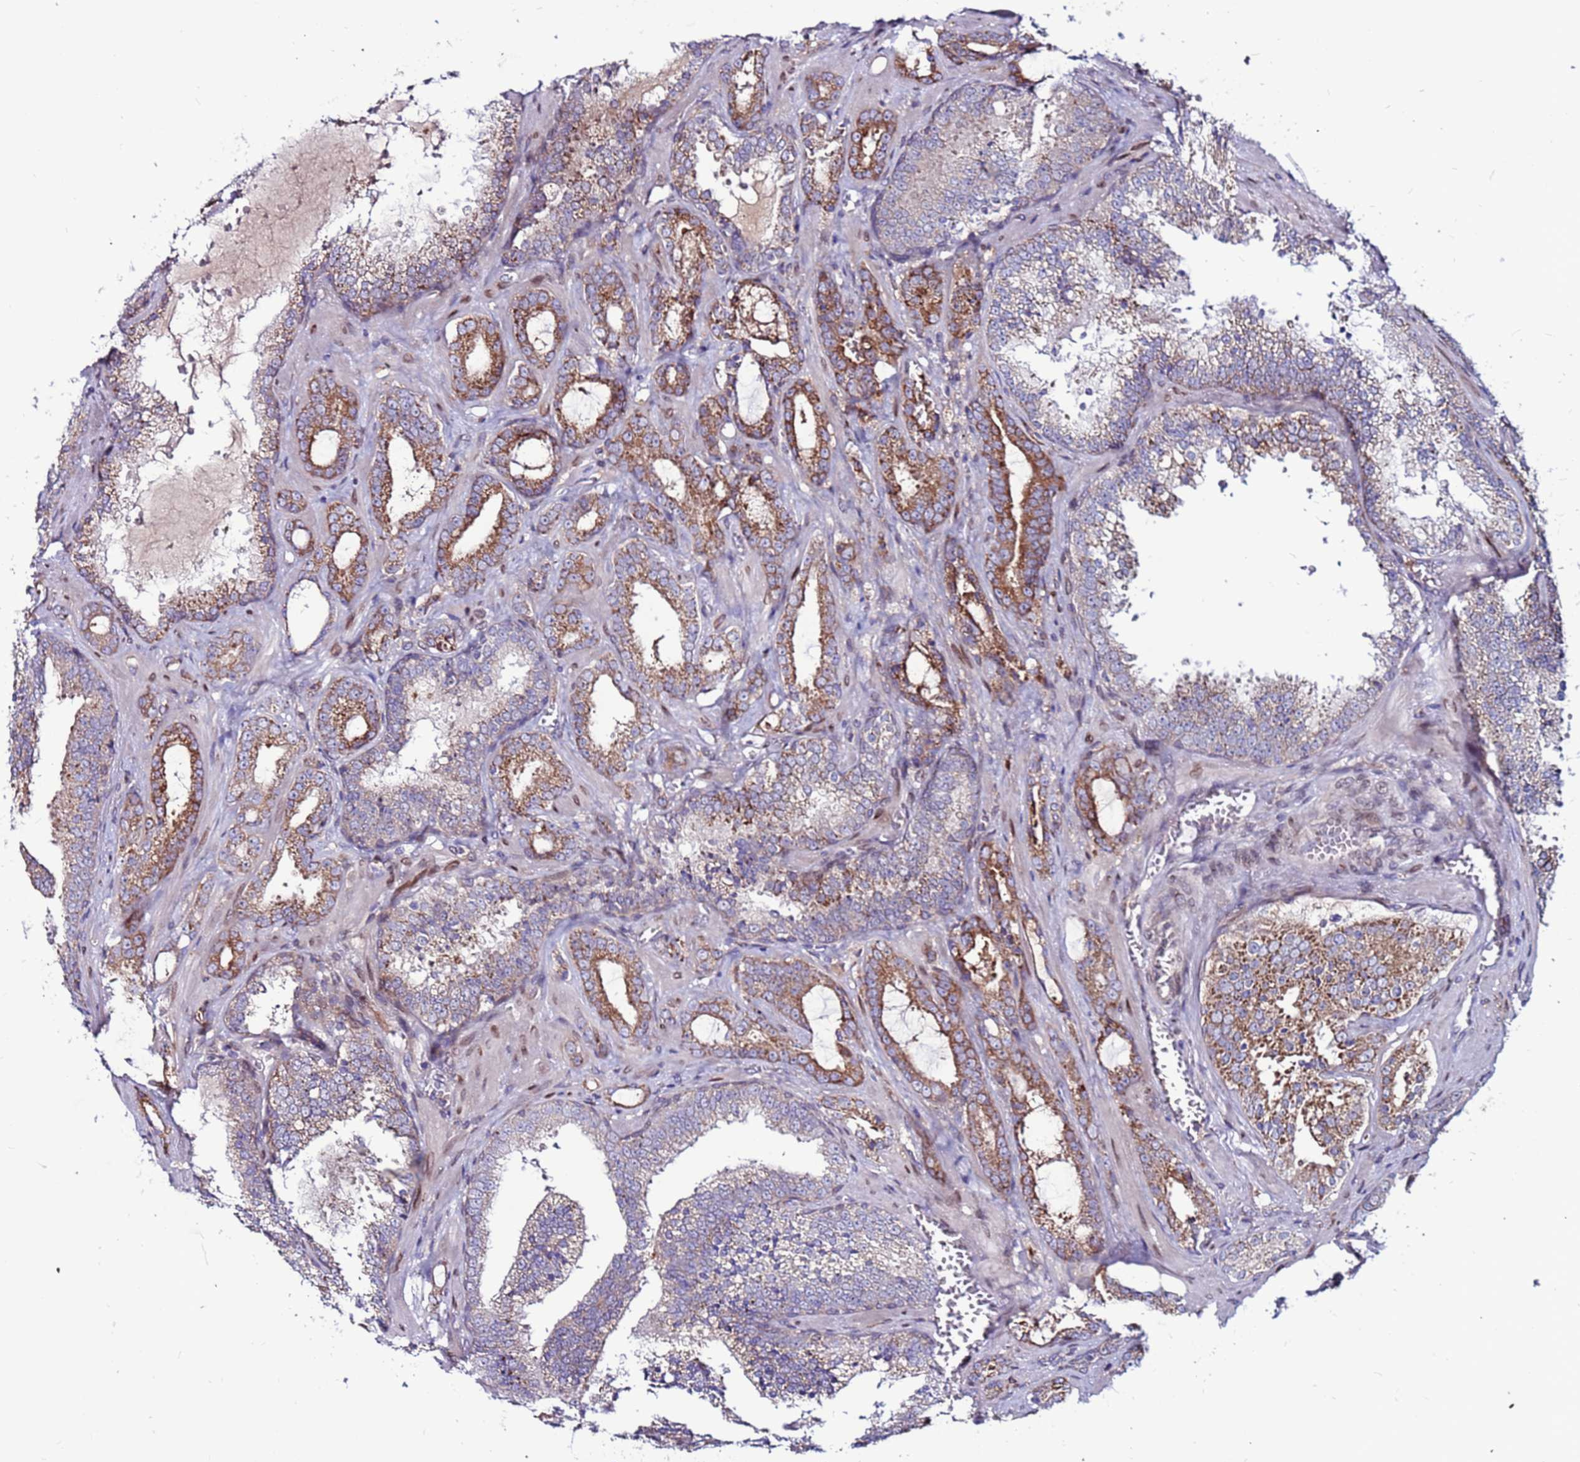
{"staining": {"intensity": "moderate", "quantity": ">75%", "location": "cytoplasmic/membranous"}, "tissue": "prostate cancer", "cell_type": "Tumor cells", "image_type": "cancer", "snomed": [{"axis": "morphology", "description": "Adenocarcinoma, High grade"}, {"axis": "topography", "description": "Prostate"}], "caption": "High-magnification brightfield microscopy of prostate high-grade adenocarcinoma stained with DAB (3,3'-diaminobenzidine) (brown) and counterstained with hematoxylin (blue). tumor cells exhibit moderate cytoplasmic/membranous staining is seen in about>75% of cells.", "gene": "CCDC71", "patient": {"sex": "male", "age": 72}}